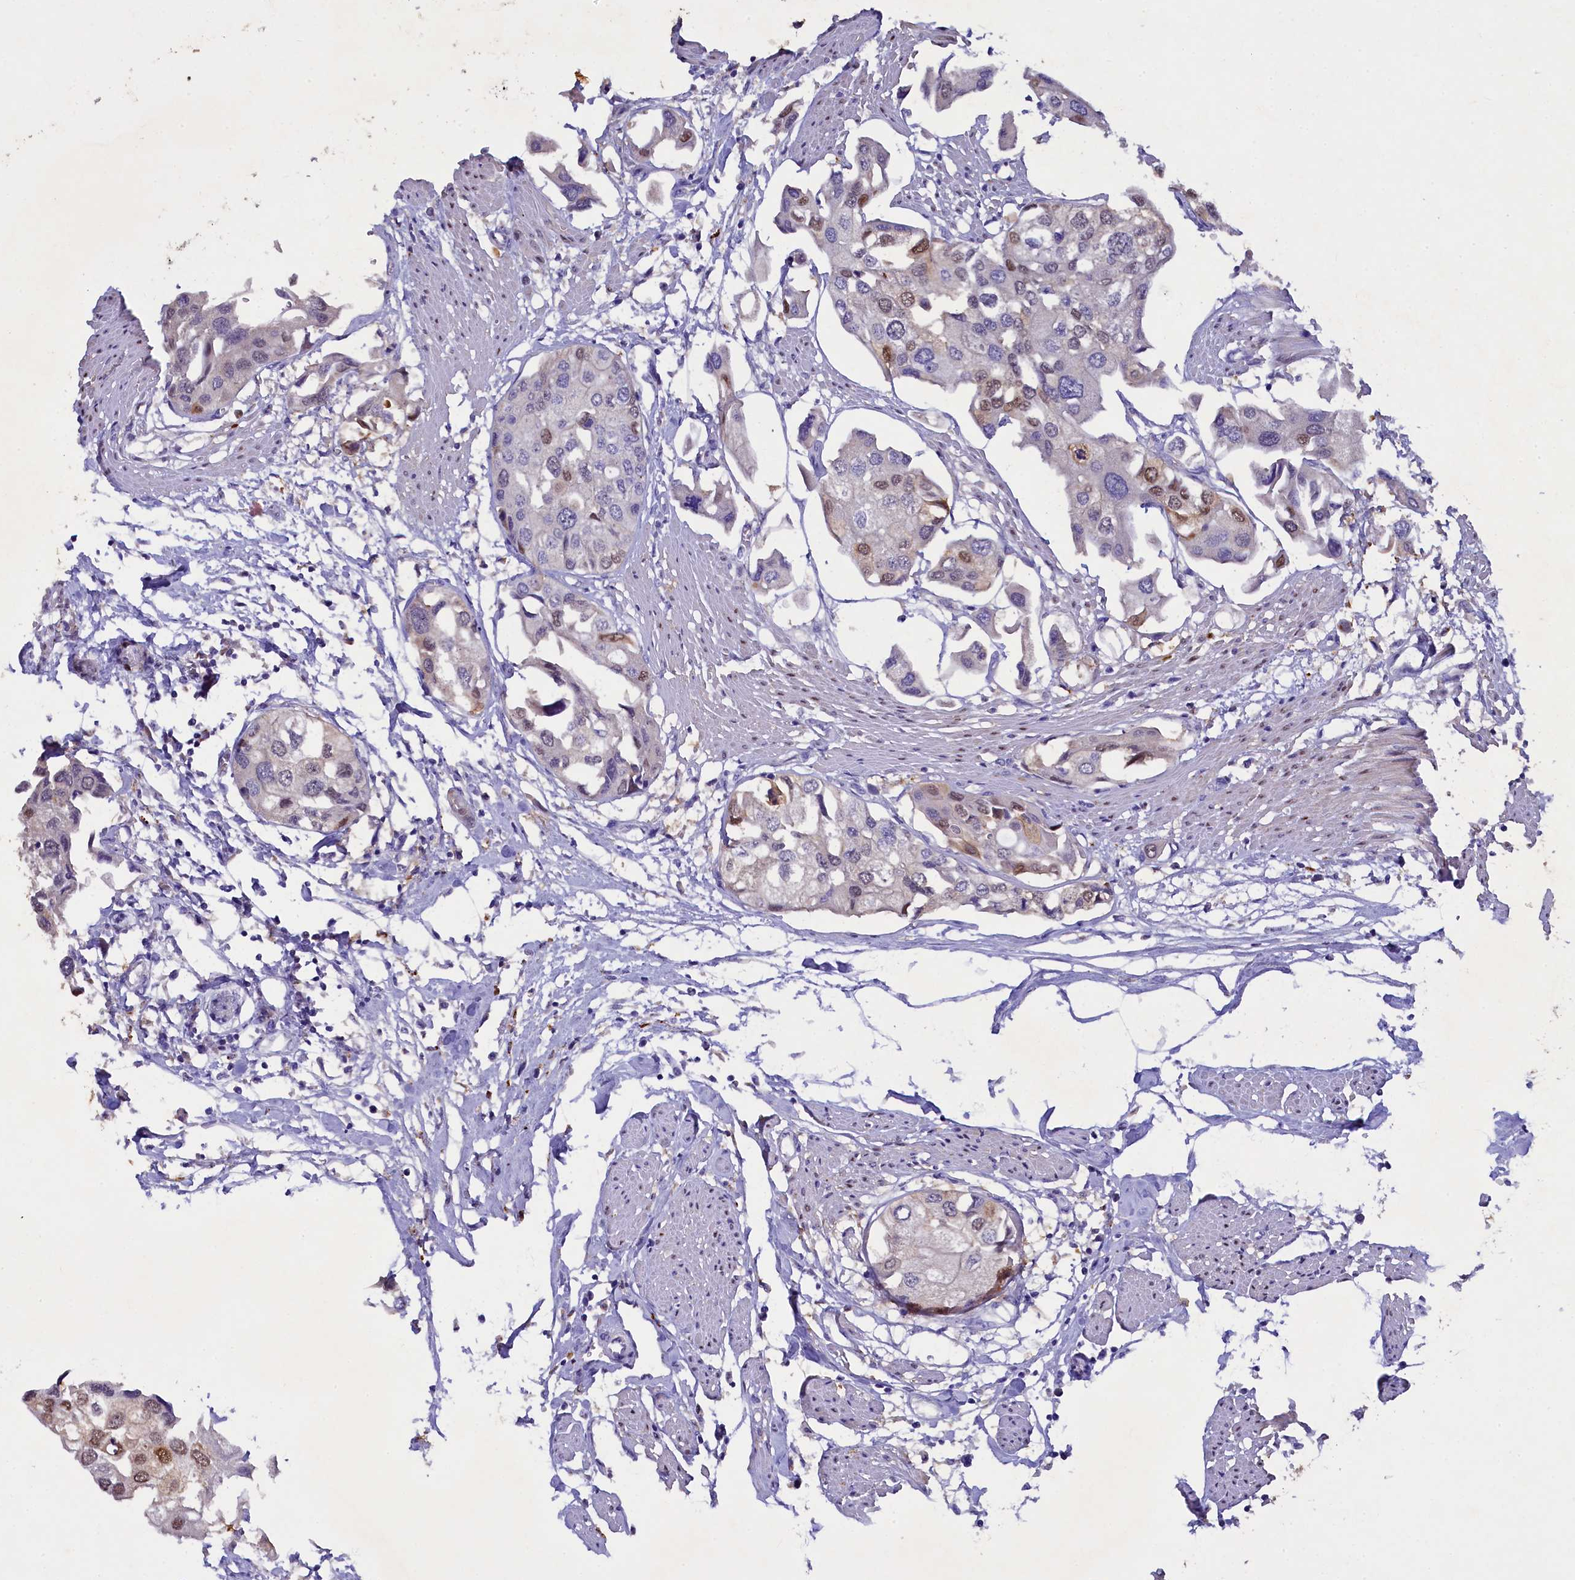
{"staining": {"intensity": "moderate", "quantity": "<25%", "location": "nuclear"}, "tissue": "urothelial cancer", "cell_type": "Tumor cells", "image_type": "cancer", "snomed": [{"axis": "morphology", "description": "Urothelial carcinoma, High grade"}, {"axis": "topography", "description": "Urinary bladder"}], "caption": "Urothelial cancer stained for a protein displays moderate nuclear positivity in tumor cells.", "gene": "TGDS", "patient": {"sex": "male", "age": 64}}